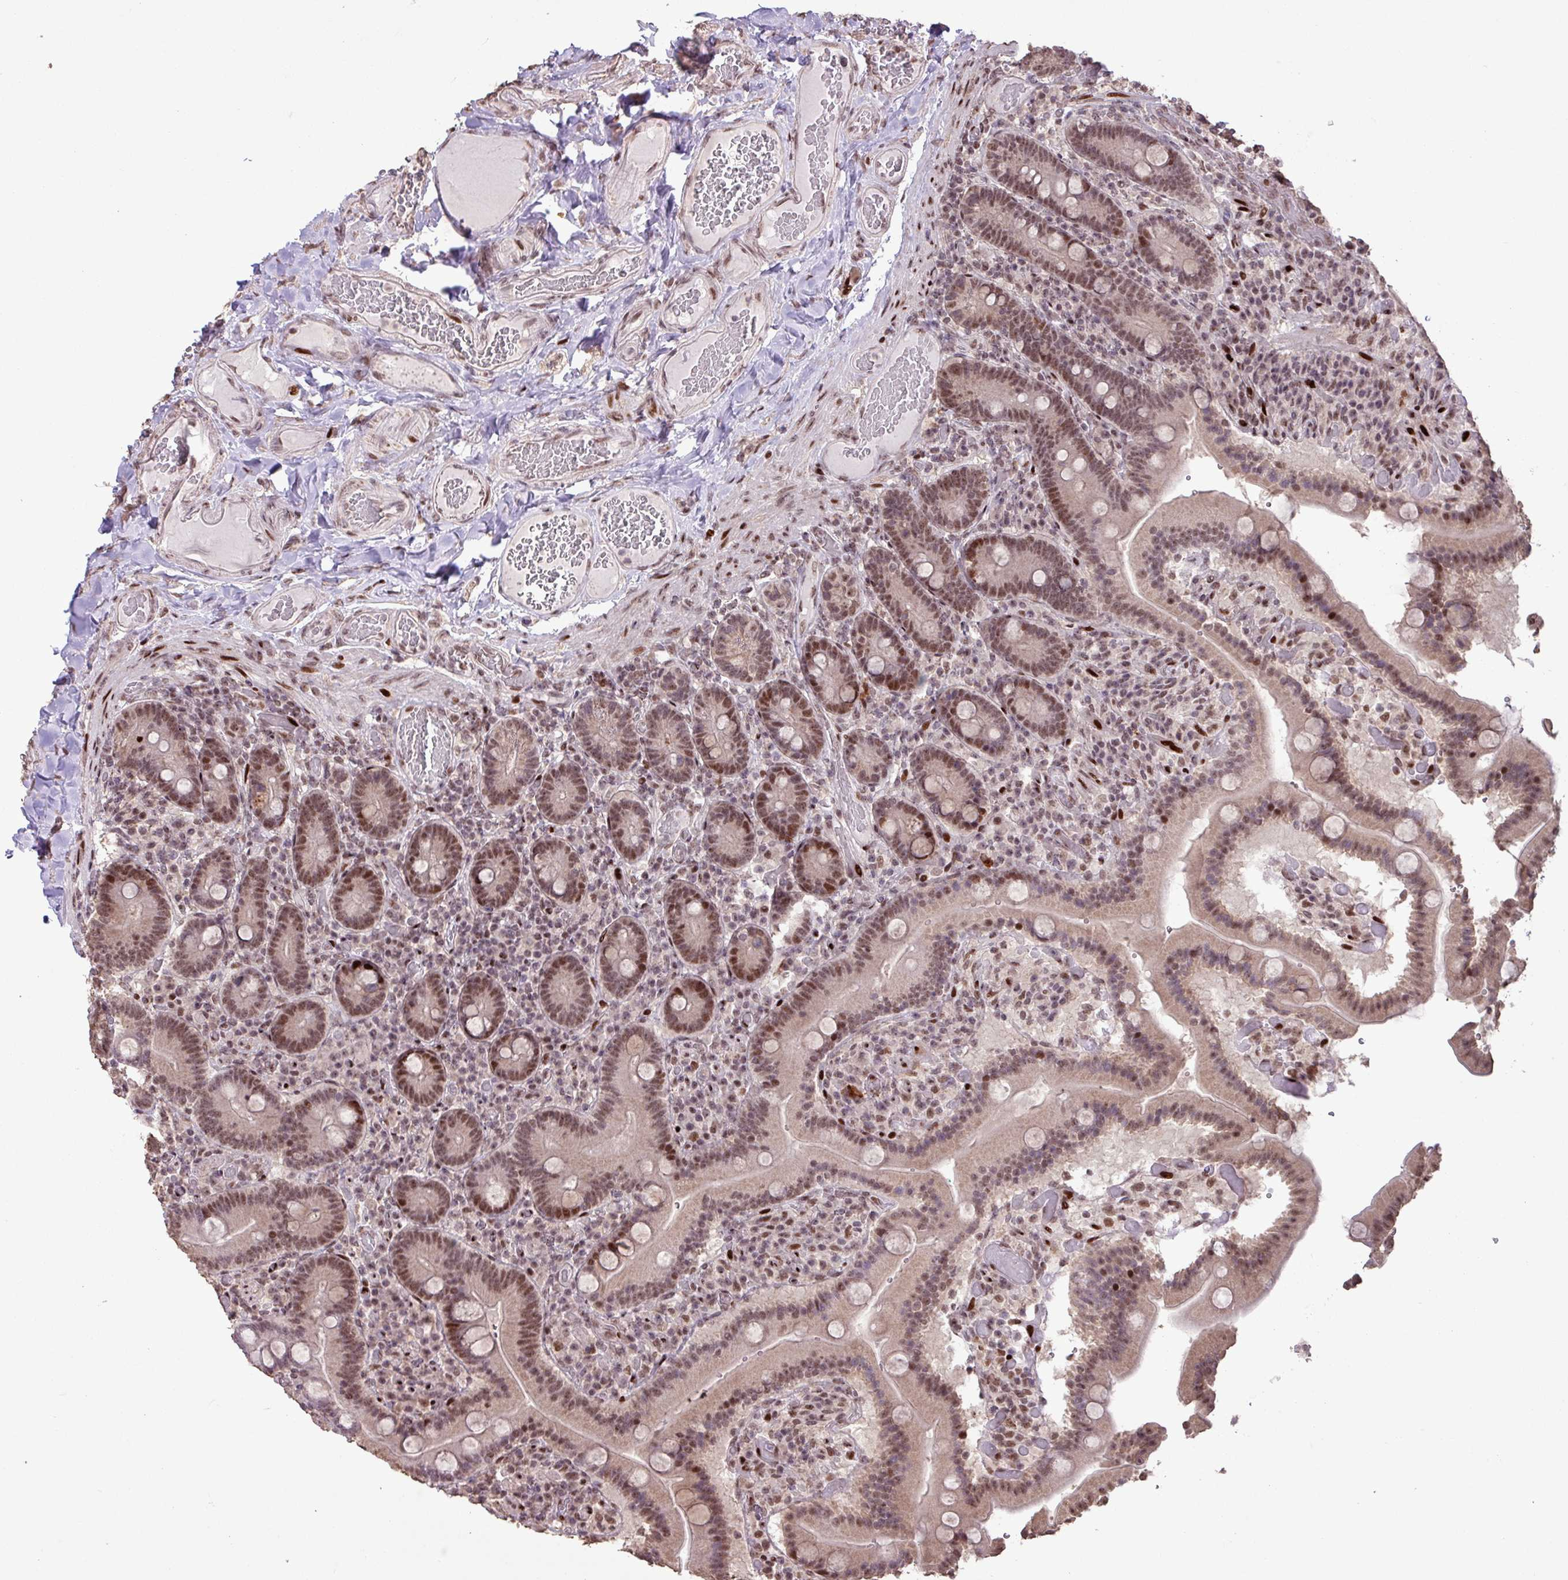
{"staining": {"intensity": "moderate", "quantity": ">75%", "location": "nuclear"}, "tissue": "duodenum", "cell_type": "Glandular cells", "image_type": "normal", "snomed": [{"axis": "morphology", "description": "Normal tissue, NOS"}, {"axis": "topography", "description": "Duodenum"}], "caption": "This micrograph displays IHC staining of unremarkable duodenum, with medium moderate nuclear staining in approximately >75% of glandular cells.", "gene": "ZNF709", "patient": {"sex": "female", "age": 62}}